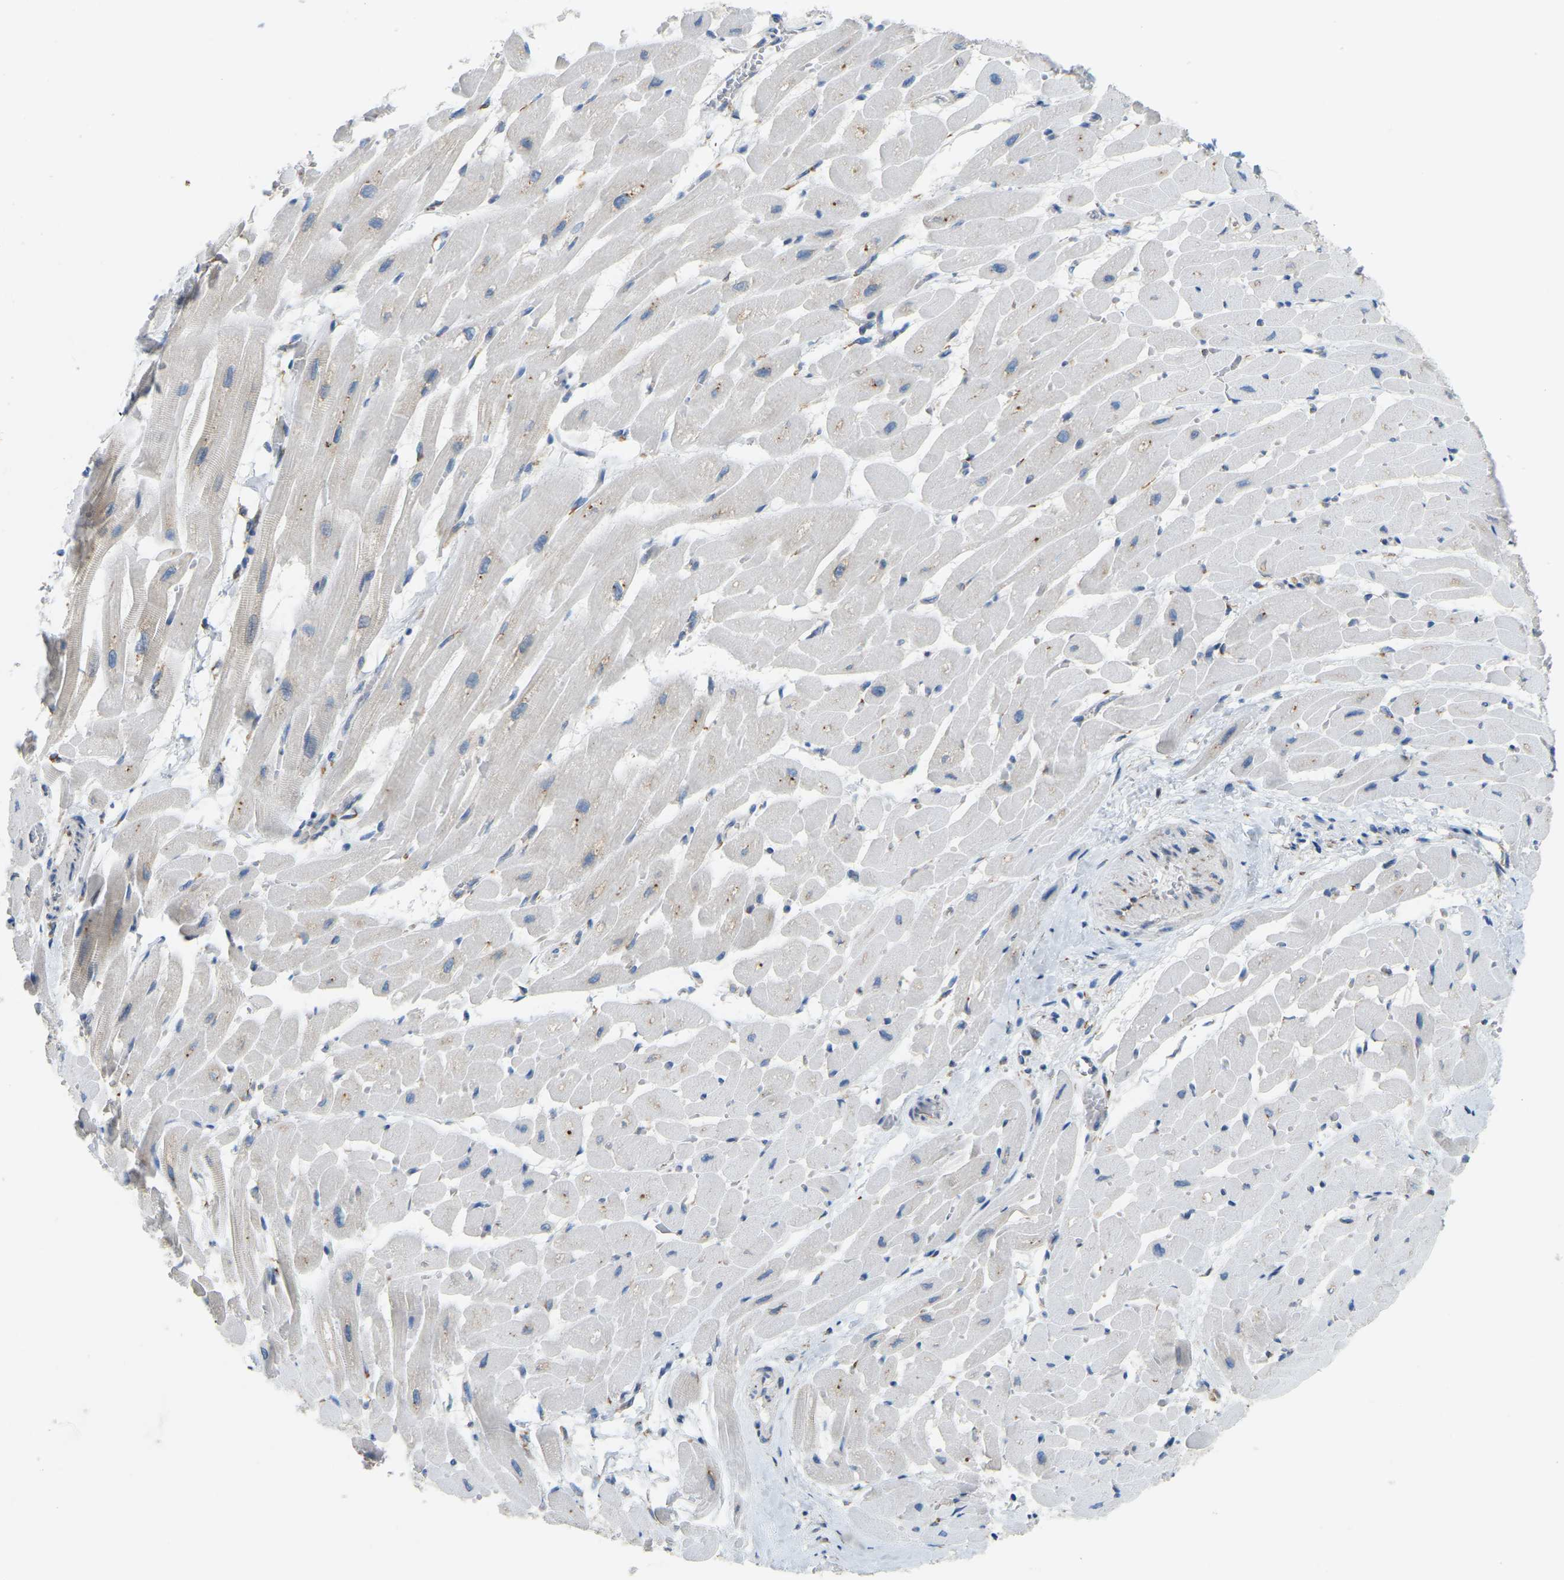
{"staining": {"intensity": "negative", "quantity": "none", "location": "none"}, "tissue": "heart muscle", "cell_type": "Cardiomyocytes", "image_type": "normal", "snomed": [{"axis": "morphology", "description": "Normal tissue, NOS"}, {"axis": "topography", "description": "Heart"}], "caption": "High magnification brightfield microscopy of benign heart muscle stained with DAB (3,3'-diaminobenzidine) (brown) and counterstained with hematoxylin (blue): cardiomyocytes show no significant staining. (Brightfield microscopy of DAB (3,3'-diaminobenzidine) immunohistochemistry at high magnification).", "gene": "SND1", "patient": {"sex": "male", "age": 45}}